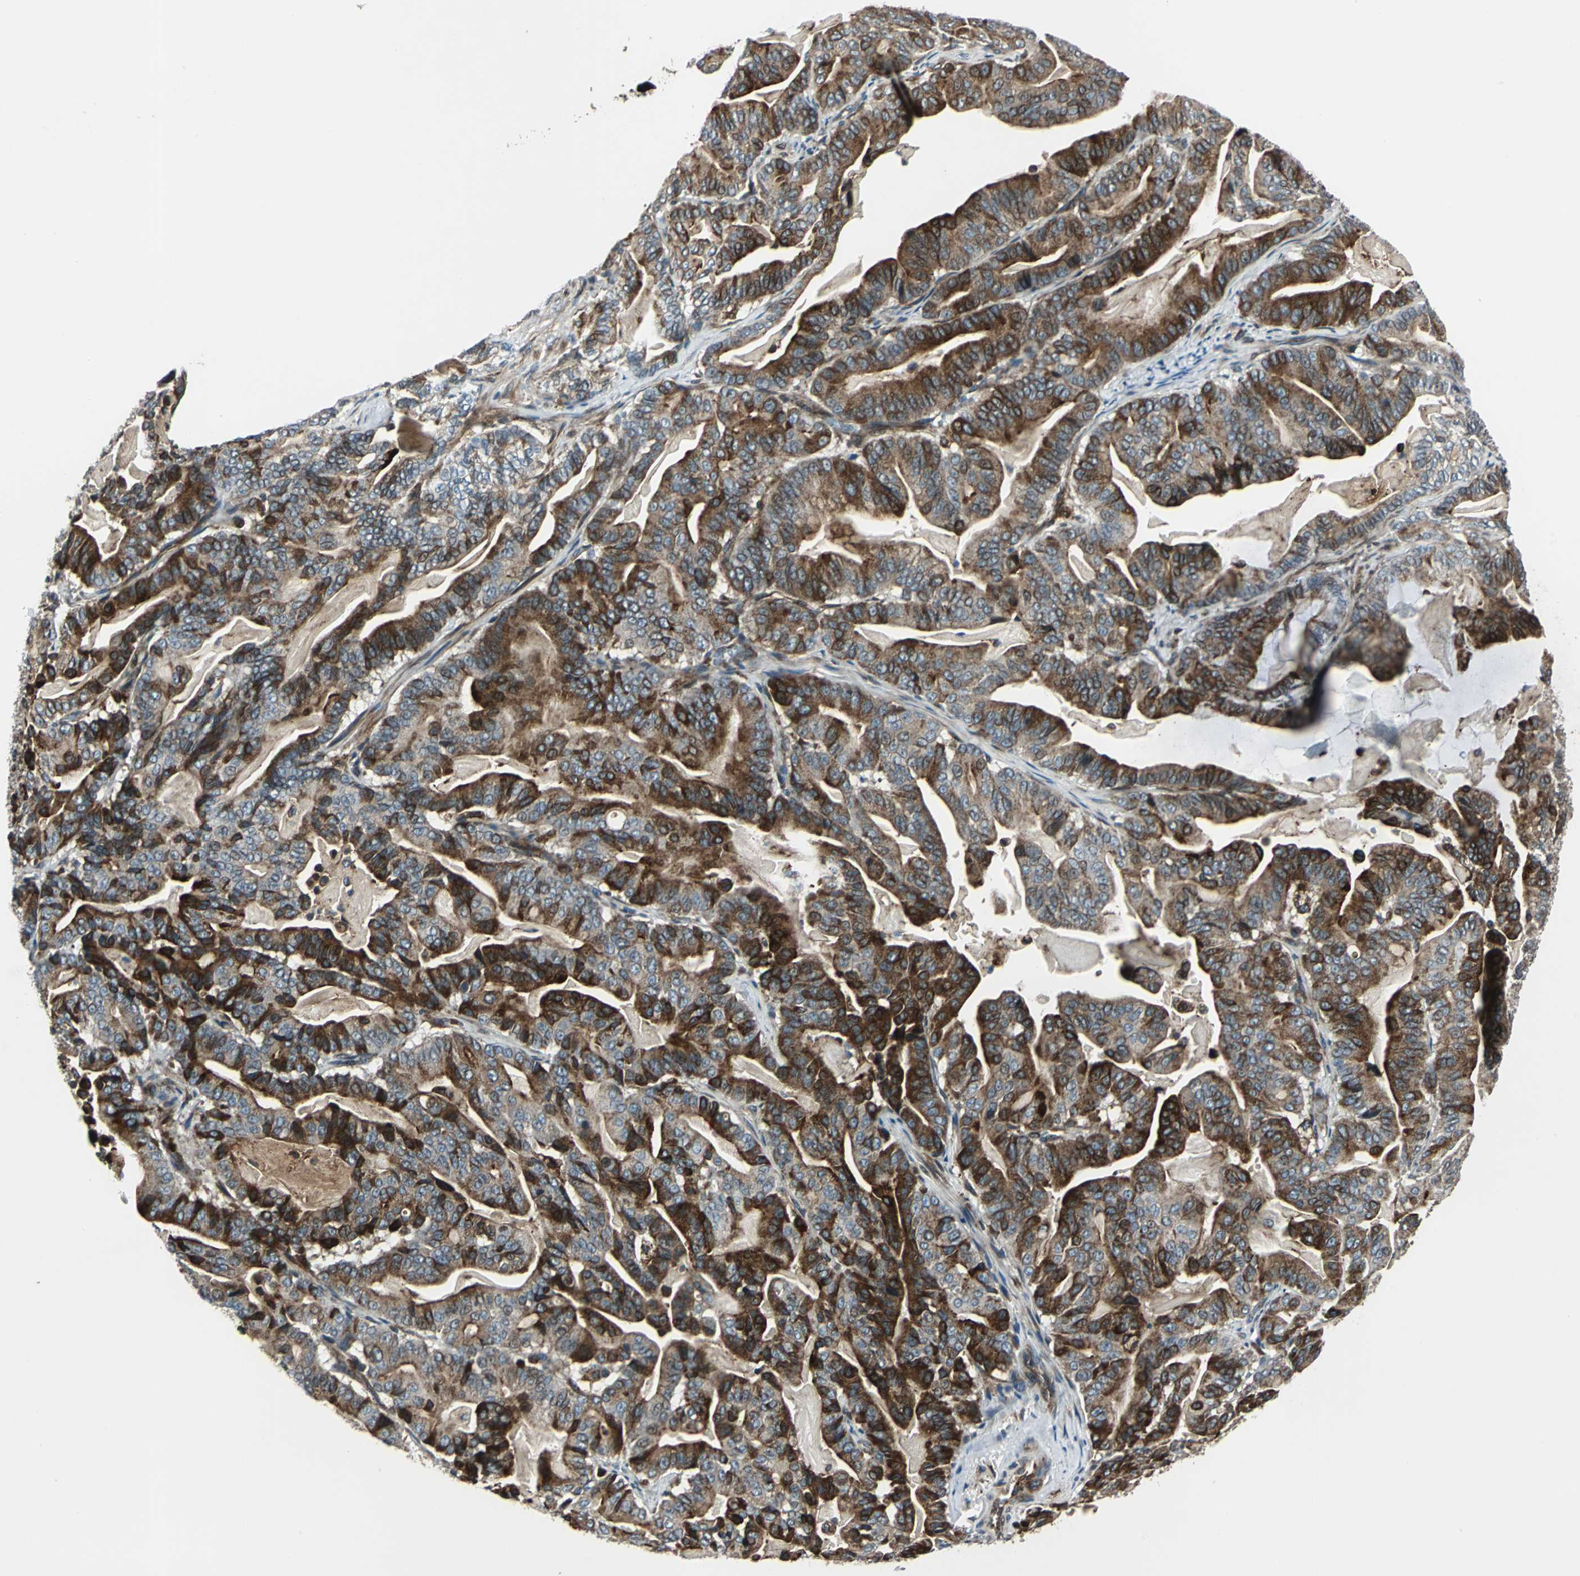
{"staining": {"intensity": "strong", "quantity": ">75%", "location": "cytoplasmic/membranous"}, "tissue": "pancreatic cancer", "cell_type": "Tumor cells", "image_type": "cancer", "snomed": [{"axis": "morphology", "description": "Adenocarcinoma, NOS"}, {"axis": "topography", "description": "Pancreas"}], "caption": "IHC image of neoplastic tissue: pancreatic adenocarcinoma stained using immunohistochemistry (IHC) reveals high levels of strong protein expression localized specifically in the cytoplasmic/membranous of tumor cells, appearing as a cytoplasmic/membranous brown color.", "gene": "HTATIP2", "patient": {"sex": "male", "age": 63}}